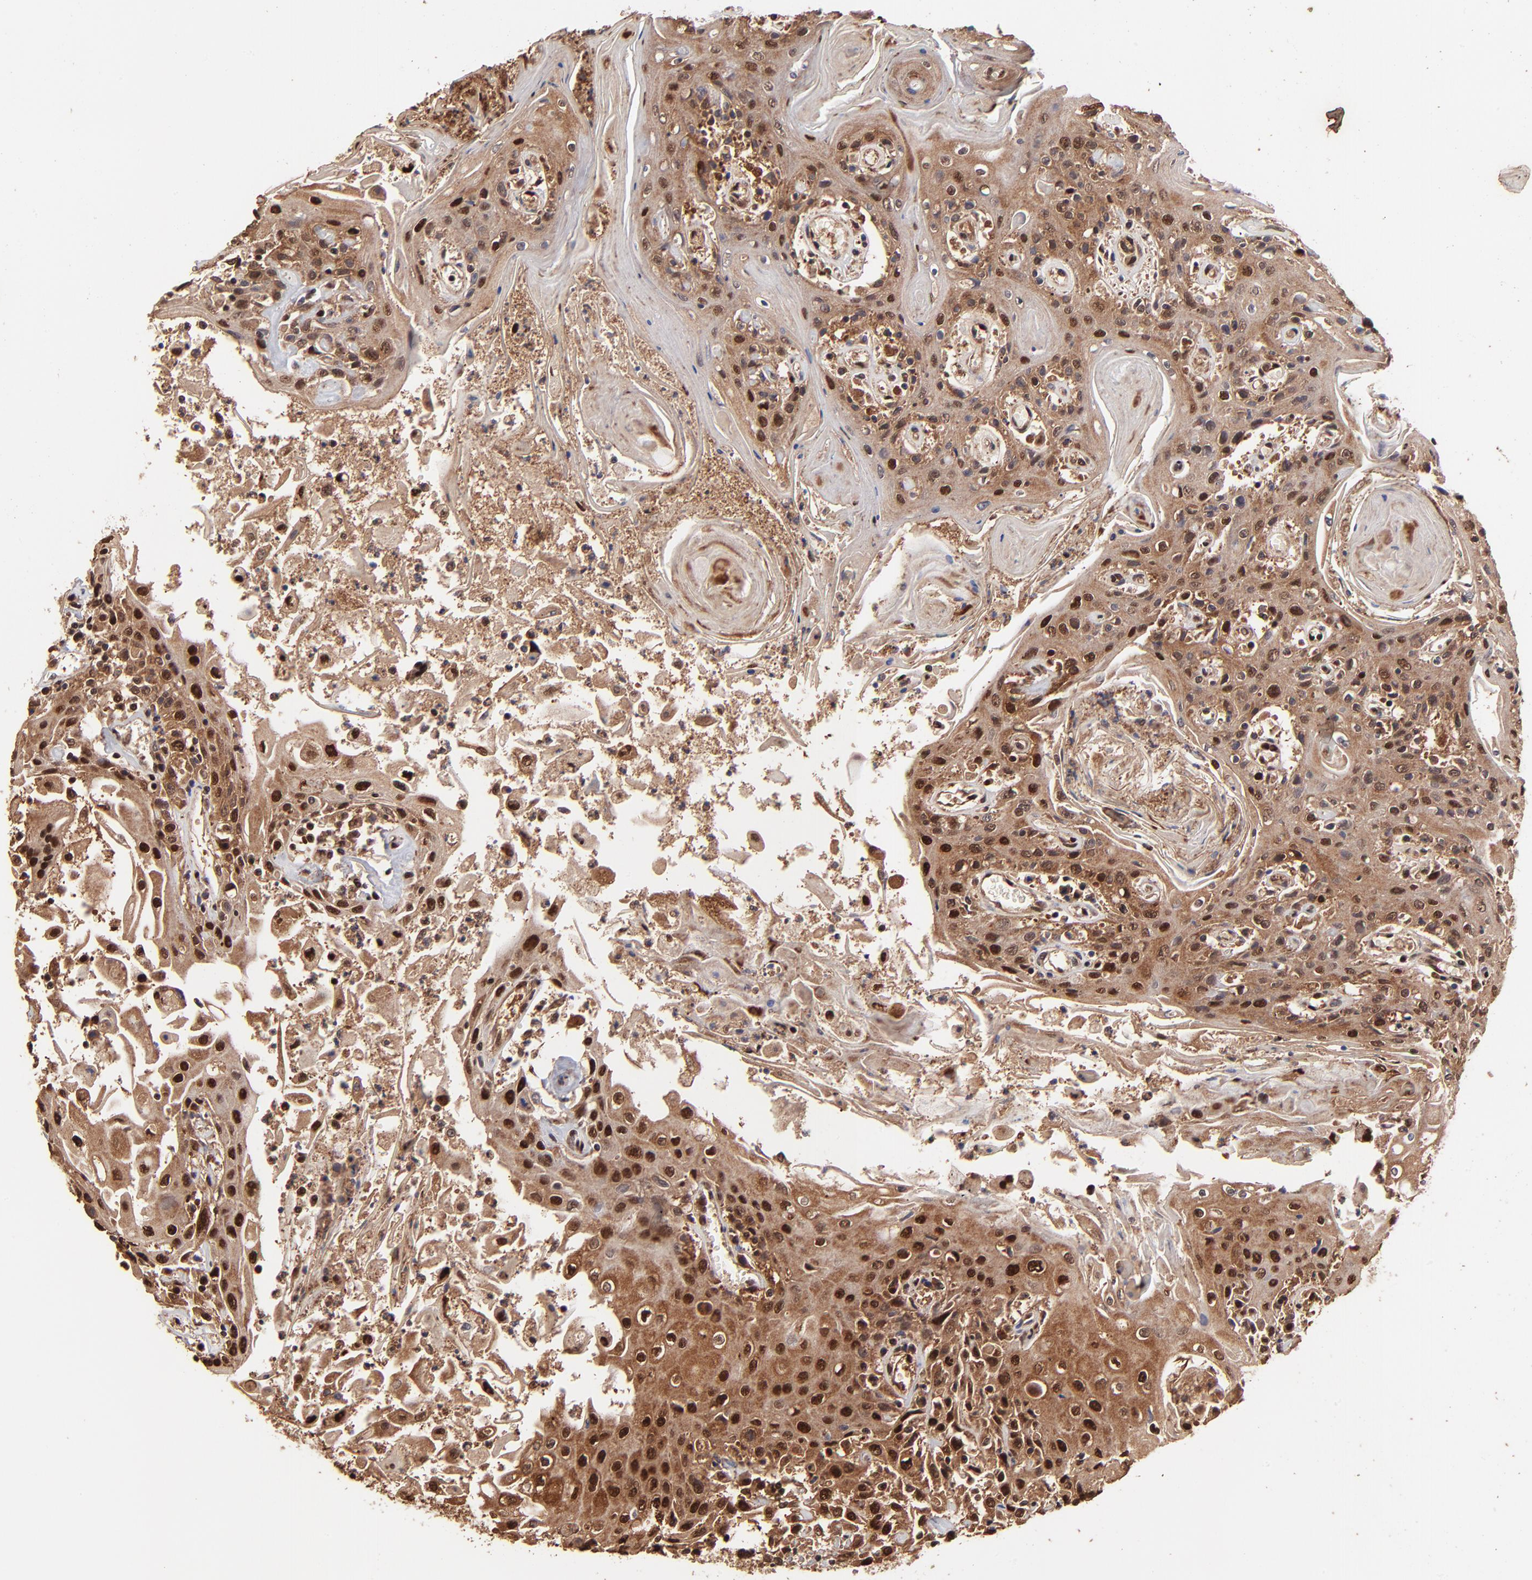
{"staining": {"intensity": "strong", "quantity": ">75%", "location": "nuclear"}, "tissue": "head and neck cancer", "cell_type": "Tumor cells", "image_type": "cancer", "snomed": [{"axis": "morphology", "description": "Squamous cell carcinoma, NOS"}, {"axis": "topography", "description": "Oral tissue"}, {"axis": "topography", "description": "Head-Neck"}], "caption": "Immunohistochemical staining of human head and neck cancer (squamous cell carcinoma) exhibits high levels of strong nuclear protein staining in about >75% of tumor cells.", "gene": "PSMA6", "patient": {"sex": "female", "age": 76}}